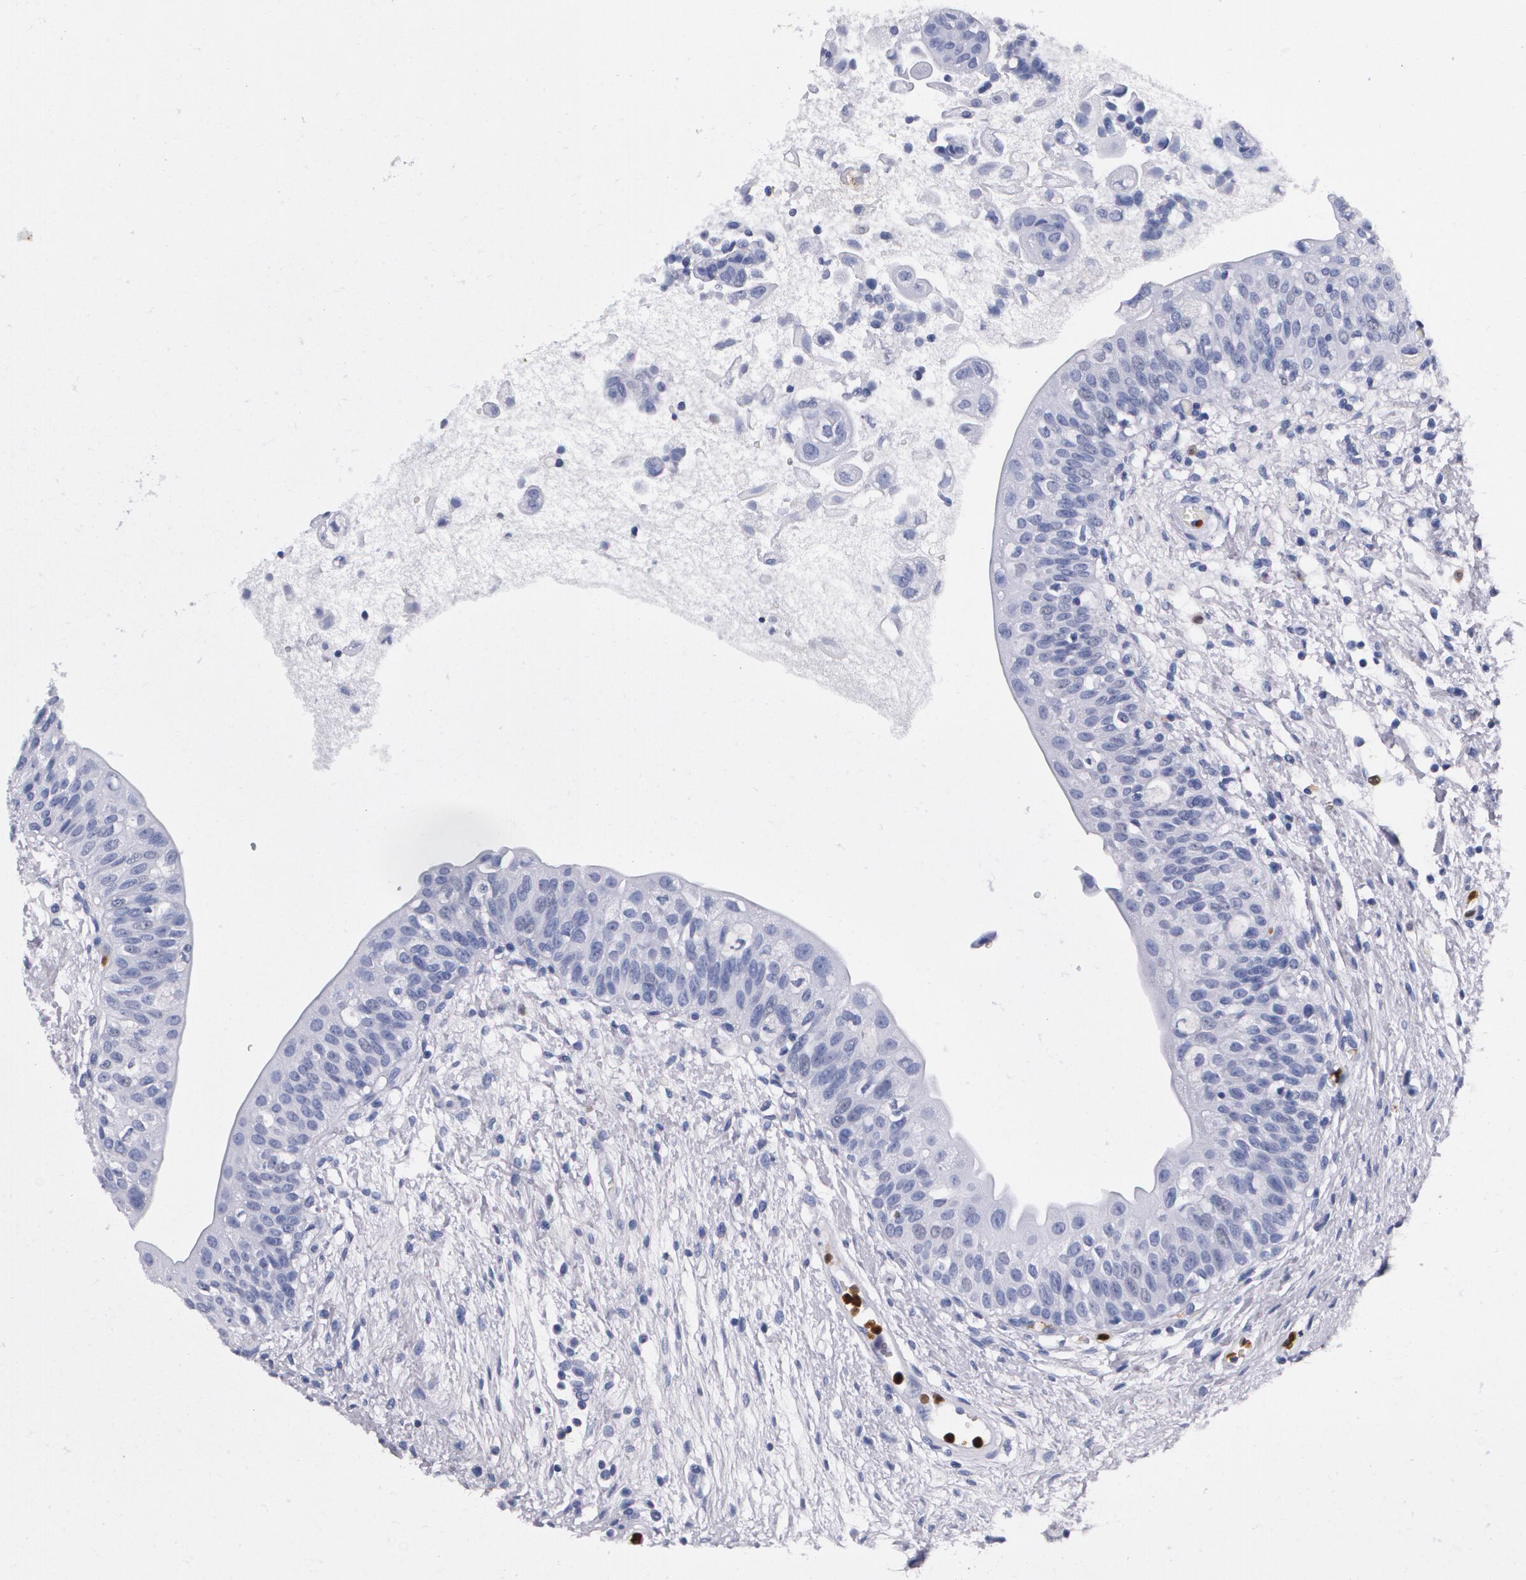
{"staining": {"intensity": "negative", "quantity": "none", "location": "none"}, "tissue": "urinary bladder", "cell_type": "Urothelial cells", "image_type": "normal", "snomed": [{"axis": "morphology", "description": "Normal tissue, NOS"}, {"axis": "topography", "description": "Urinary bladder"}], "caption": "Unremarkable urinary bladder was stained to show a protein in brown. There is no significant staining in urothelial cells. Nuclei are stained in blue.", "gene": "S100A8", "patient": {"sex": "female", "age": 55}}